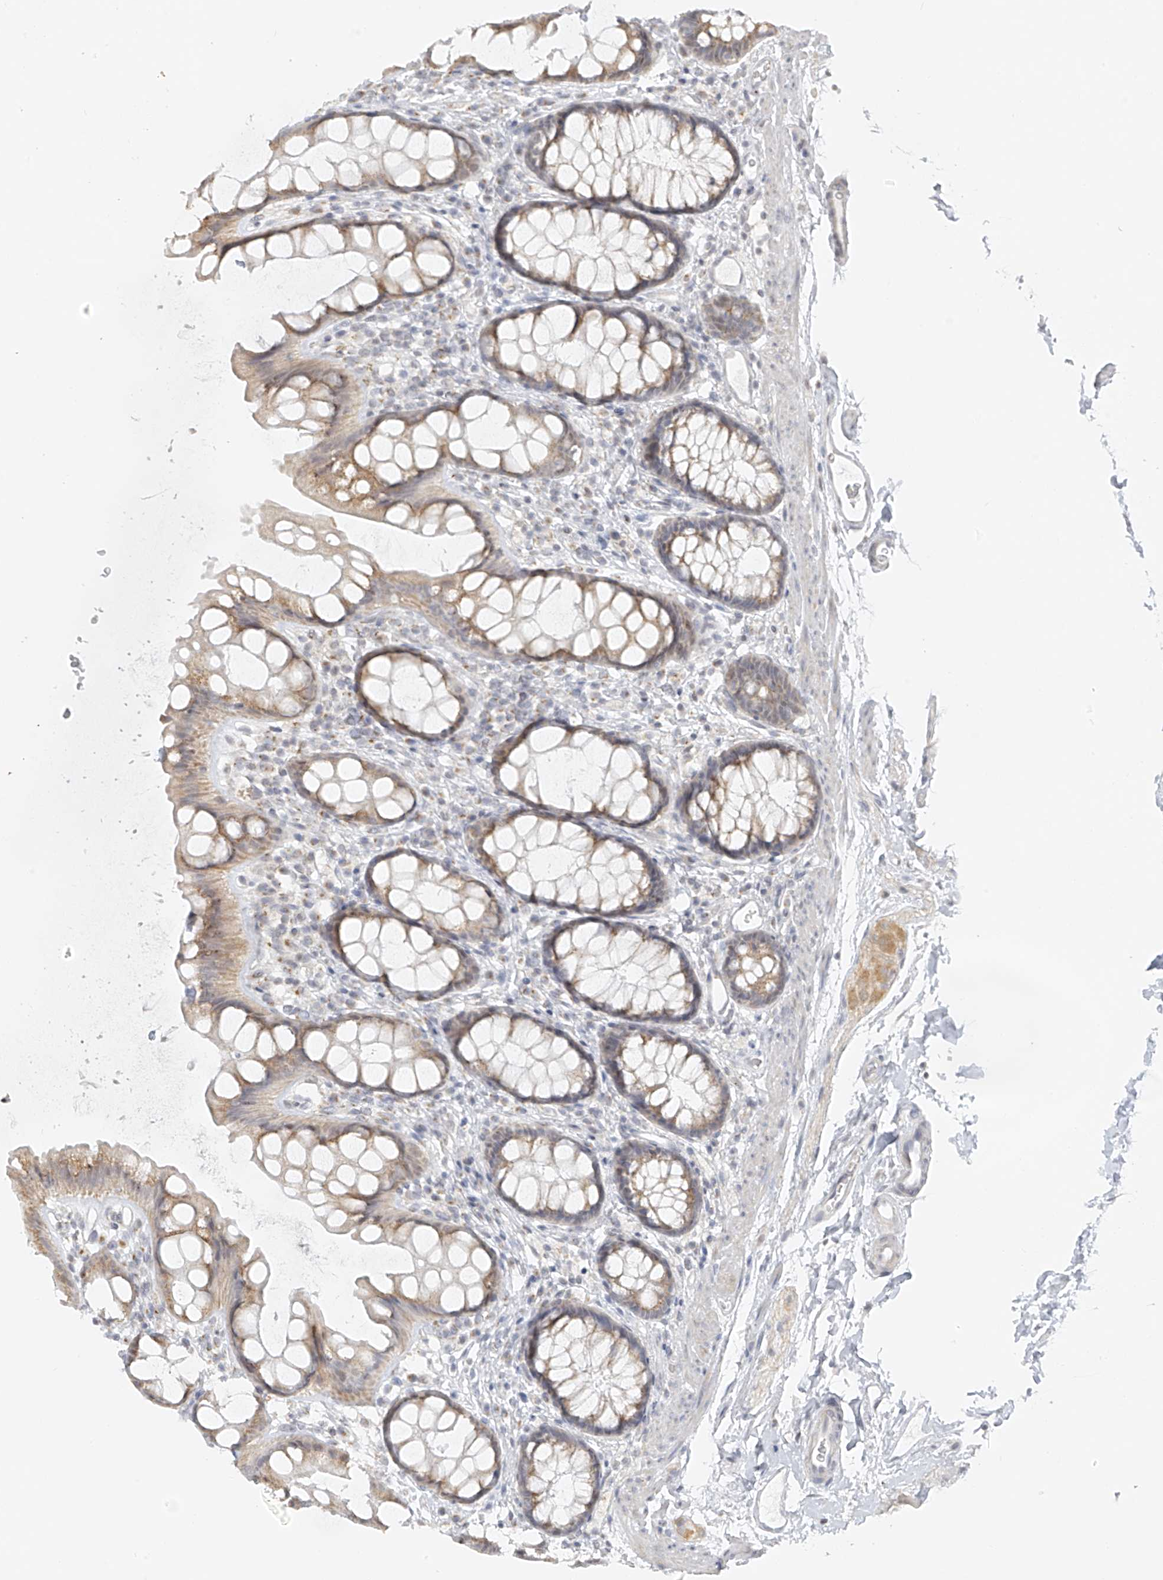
{"staining": {"intensity": "weak", "quantity": ">75%", "location": "cytoplasmic/membranous"}, "tissue": "rectum", "cell_type": "Glandular cells", "image_type": "normal", "snomed": [{"axis": "morphology", "description": "Normal tissue, NOS"}, {"axis": "topography", "description": "Rectum"}], "caption": "Immunohistochemical staining of benign human rectum displays >75% levels of weak cytoplasmic/membranous protein expression in about >75% of glandular cells. The staining was performed using DAB (3,3'-diaminobenzidine), with brown indicating positive protein expression. Nuclei are stained blue with hematoxylin.", "gene": "DYRK1B", "patient": {"sex": "female", "age": 65}}